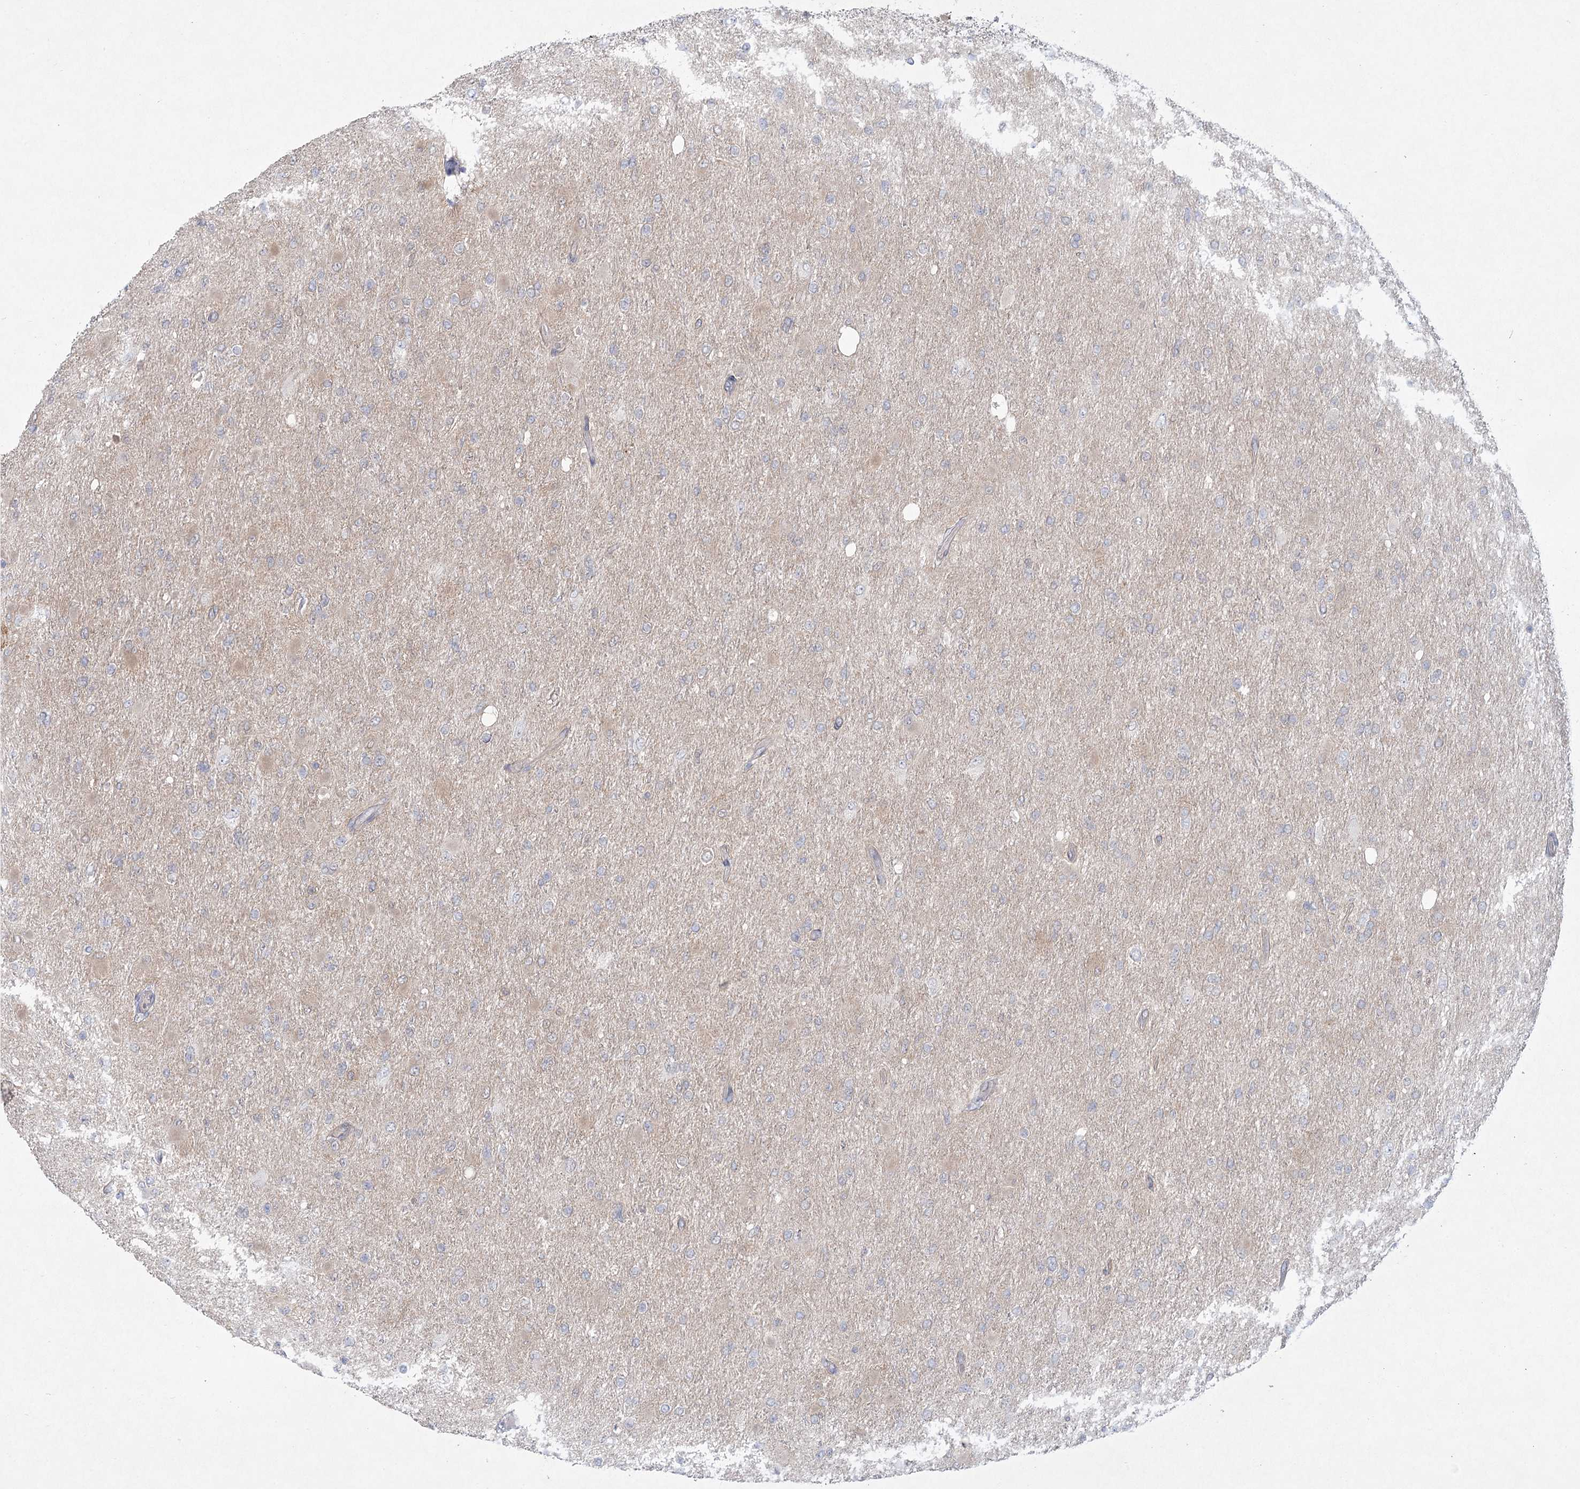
{"staining": {"intensity": "negative", "quantity": "none", "location": "none"}, "tissue": "glioma", "cell_type": "Tumor cells", "image_type": "cancer", "snomed": [{"axis": "morphology", "description": "Glioma, malignant, High grade"}, {"axis": "topography", "description": "Cerebral cortex"}], "caption": "An image of glioma stained for a protein exhibits no brown staining in tumor cells.", "gene": "AAMDC", "patient": {"sex": "female", "age": 36}}